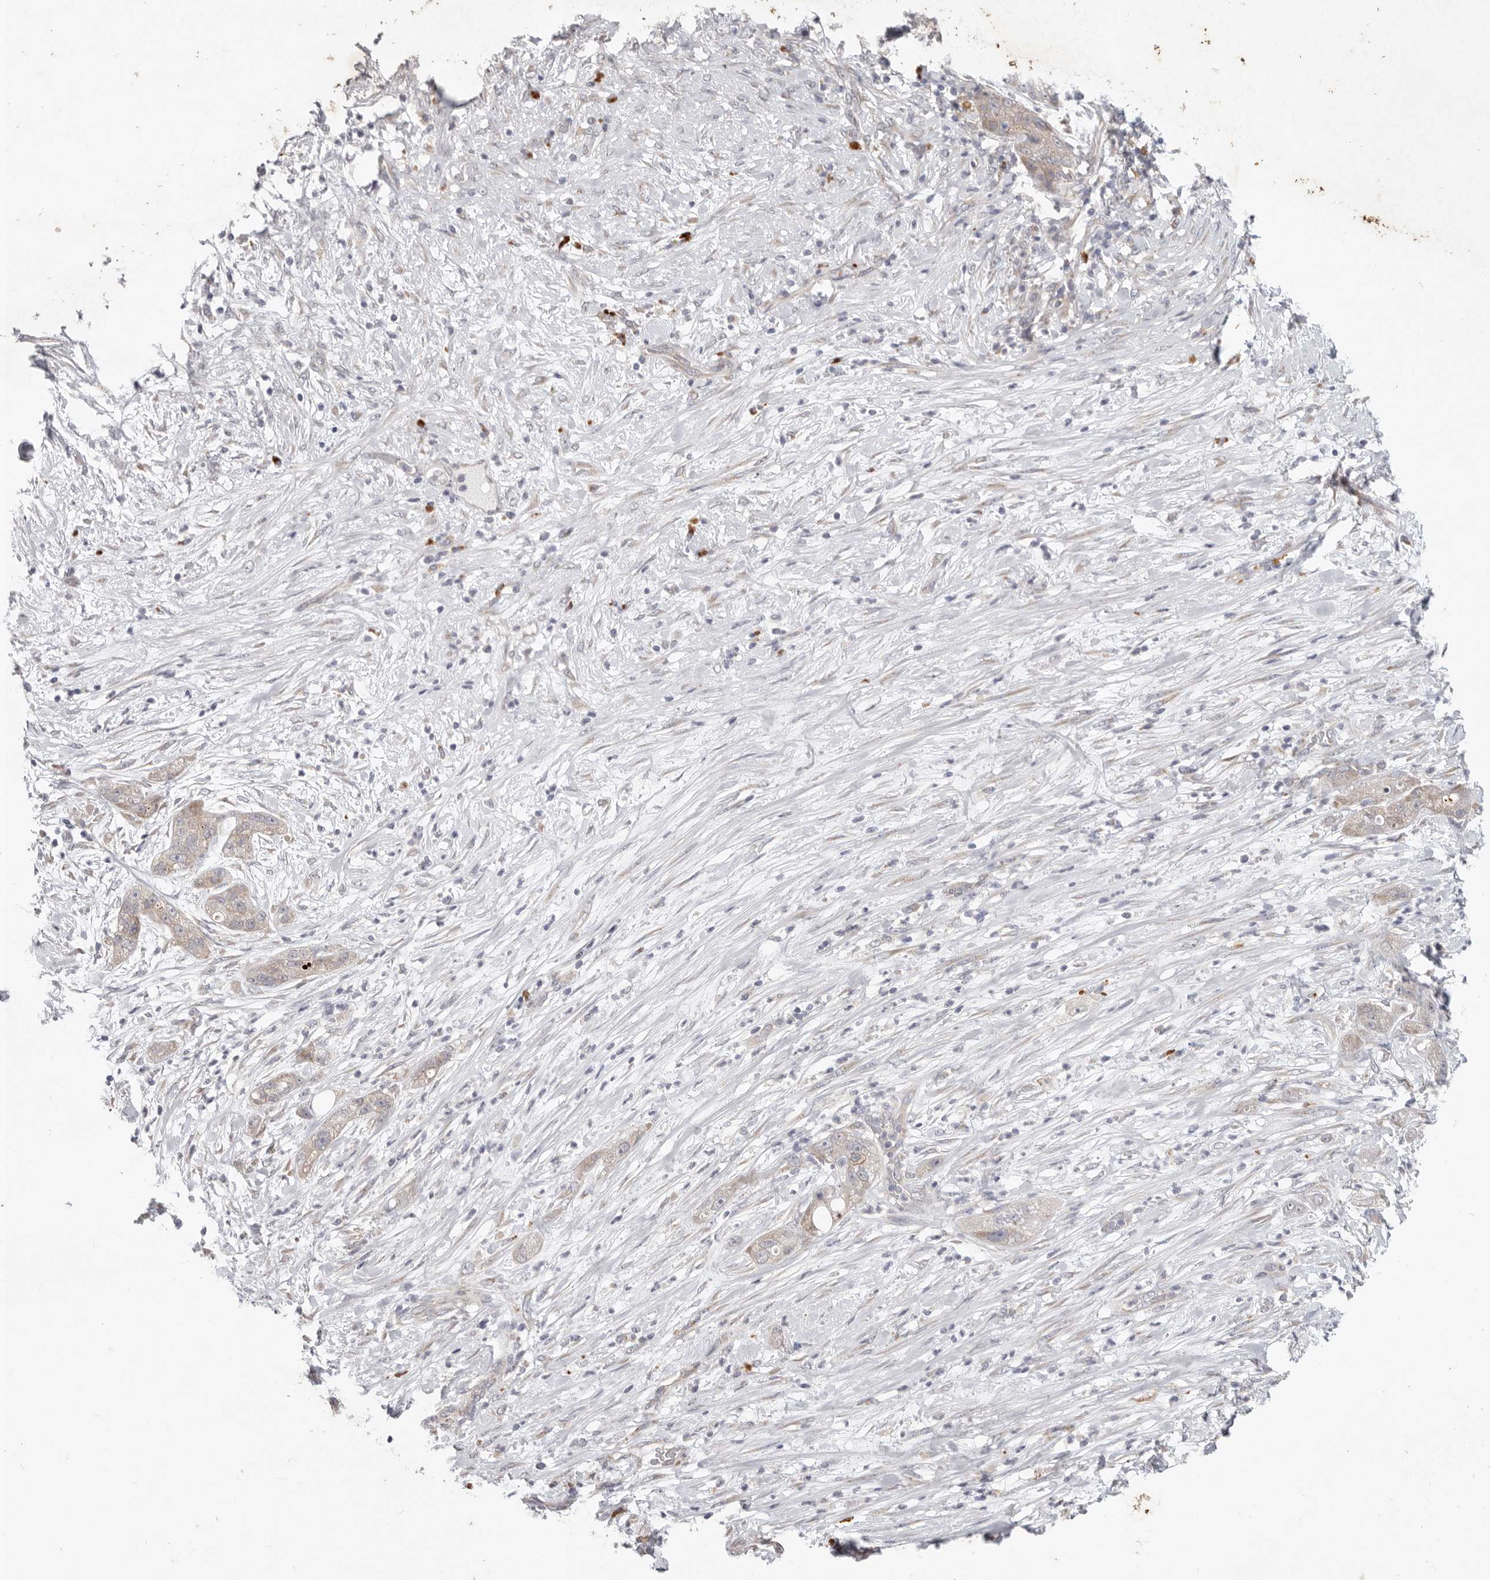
{"staining": {"intensity": "negative", "quantity": "none", "location": "none"}, "tissue": "pancreatic cancer", "cell_type": "Tumor cells", "image_type": "cancer", "snomed": [{"axis": "morphology", "description": "Adenocarcinoma, NOS"}, {"axis": "topography", "description": "Pancreas"}], "caption": "Photomicrograph shows no significant protein staining in tumor cells of pancreatic adenocarcinoma.", "gene": "WDR77", "patient": {"sex": "female", "age": 78}}